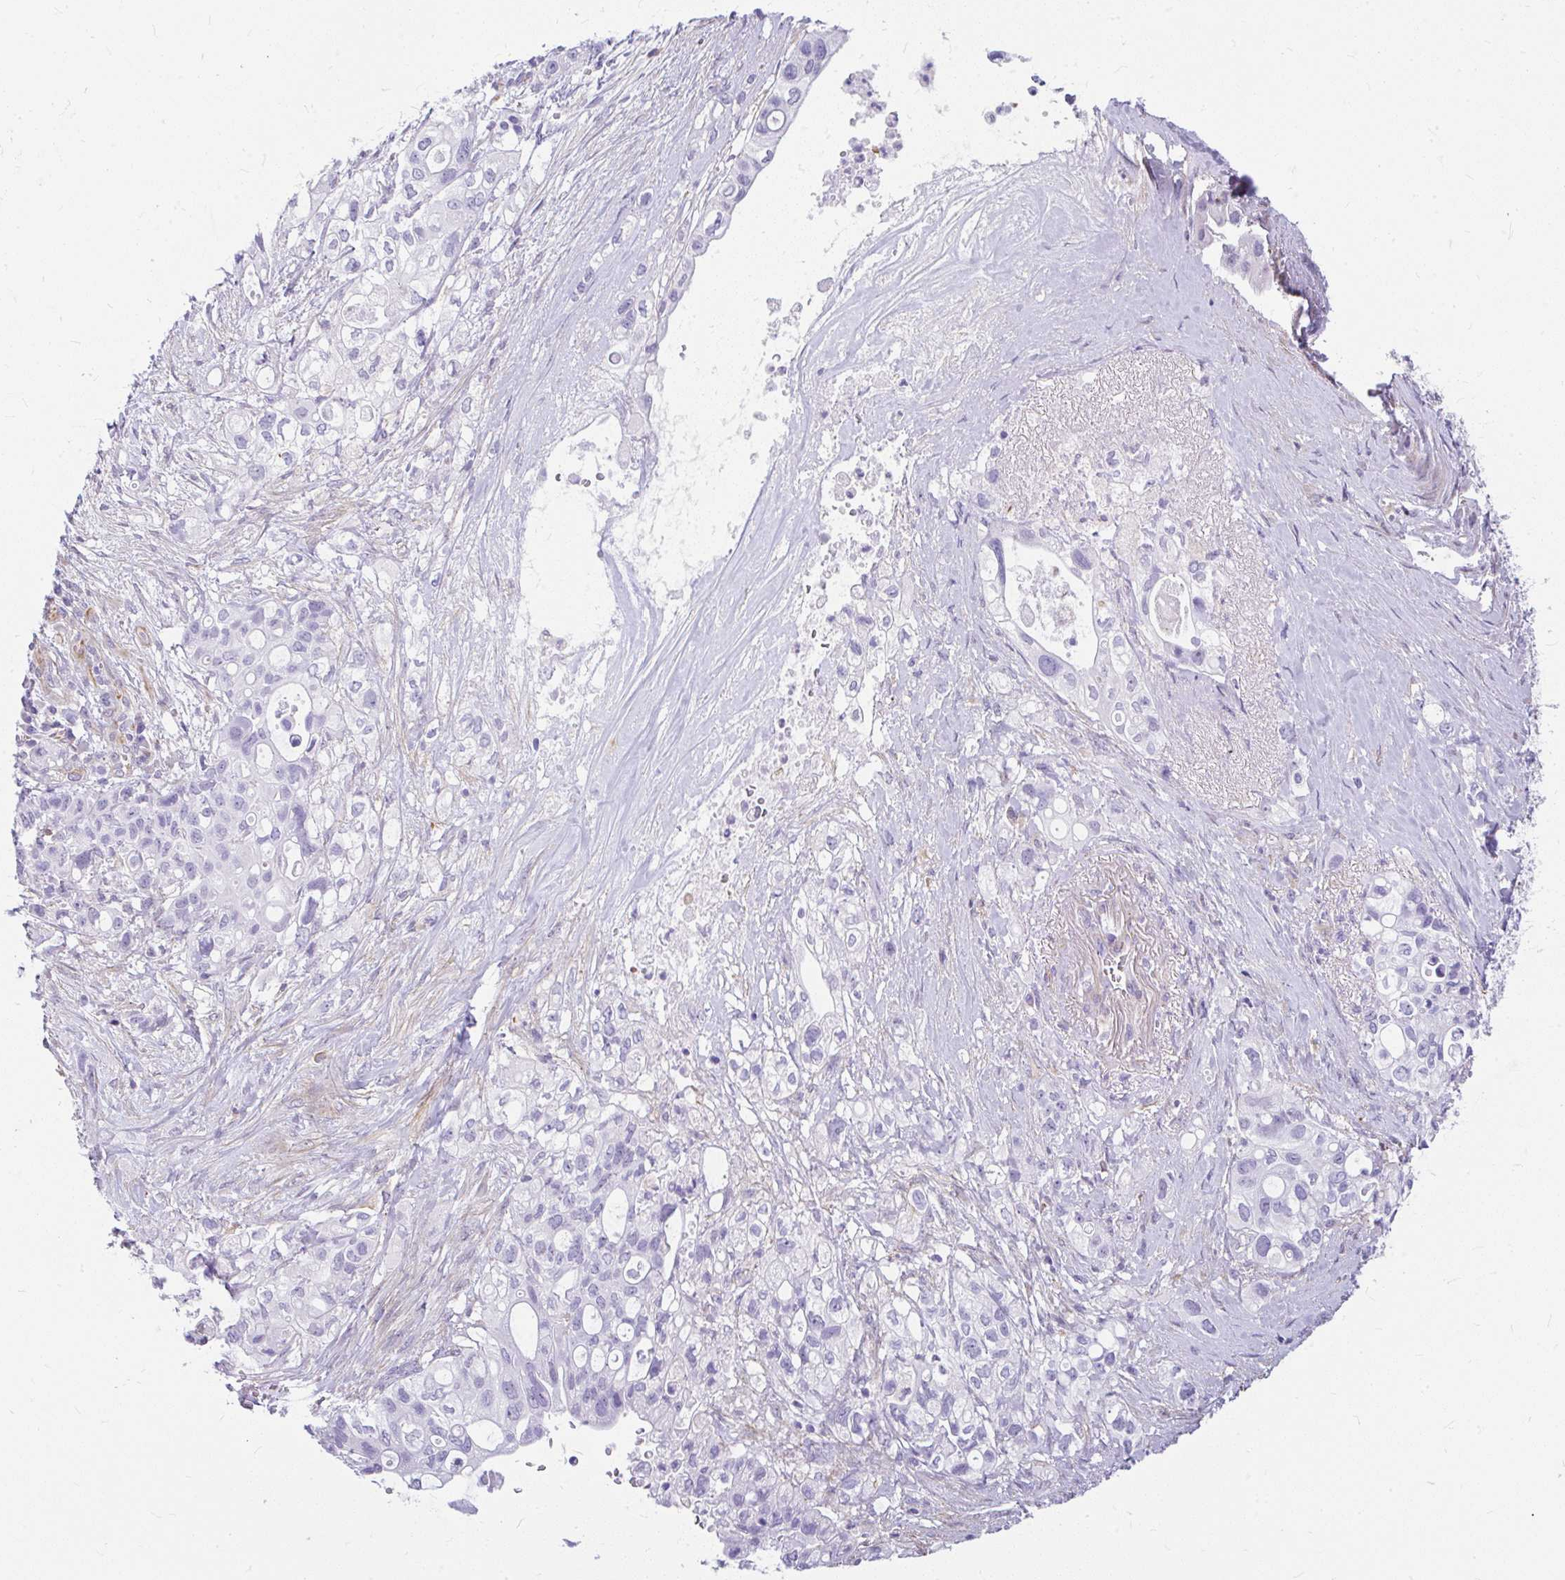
{"staining": {"intensity": "negative", "quantity": "none", "location": "none"}, "tissue": "pancreatic cancer", "cell_type": "Tumor cells", "image_type": "cancer", "snomed": [{"axis": "morphology", "description": "Adenocarcinoma, NOS"}, {"axis": "topography", "description": "Pancreas"}], "caption": "Immunohistochemistry micrograph of human pancreatic cancer (adenocarcinoma) stained for a protein (brown), which demonstrates no expression in tumor cells.", "gene": "FAM83C", "patient": {"sex": "female", "age": 72}}